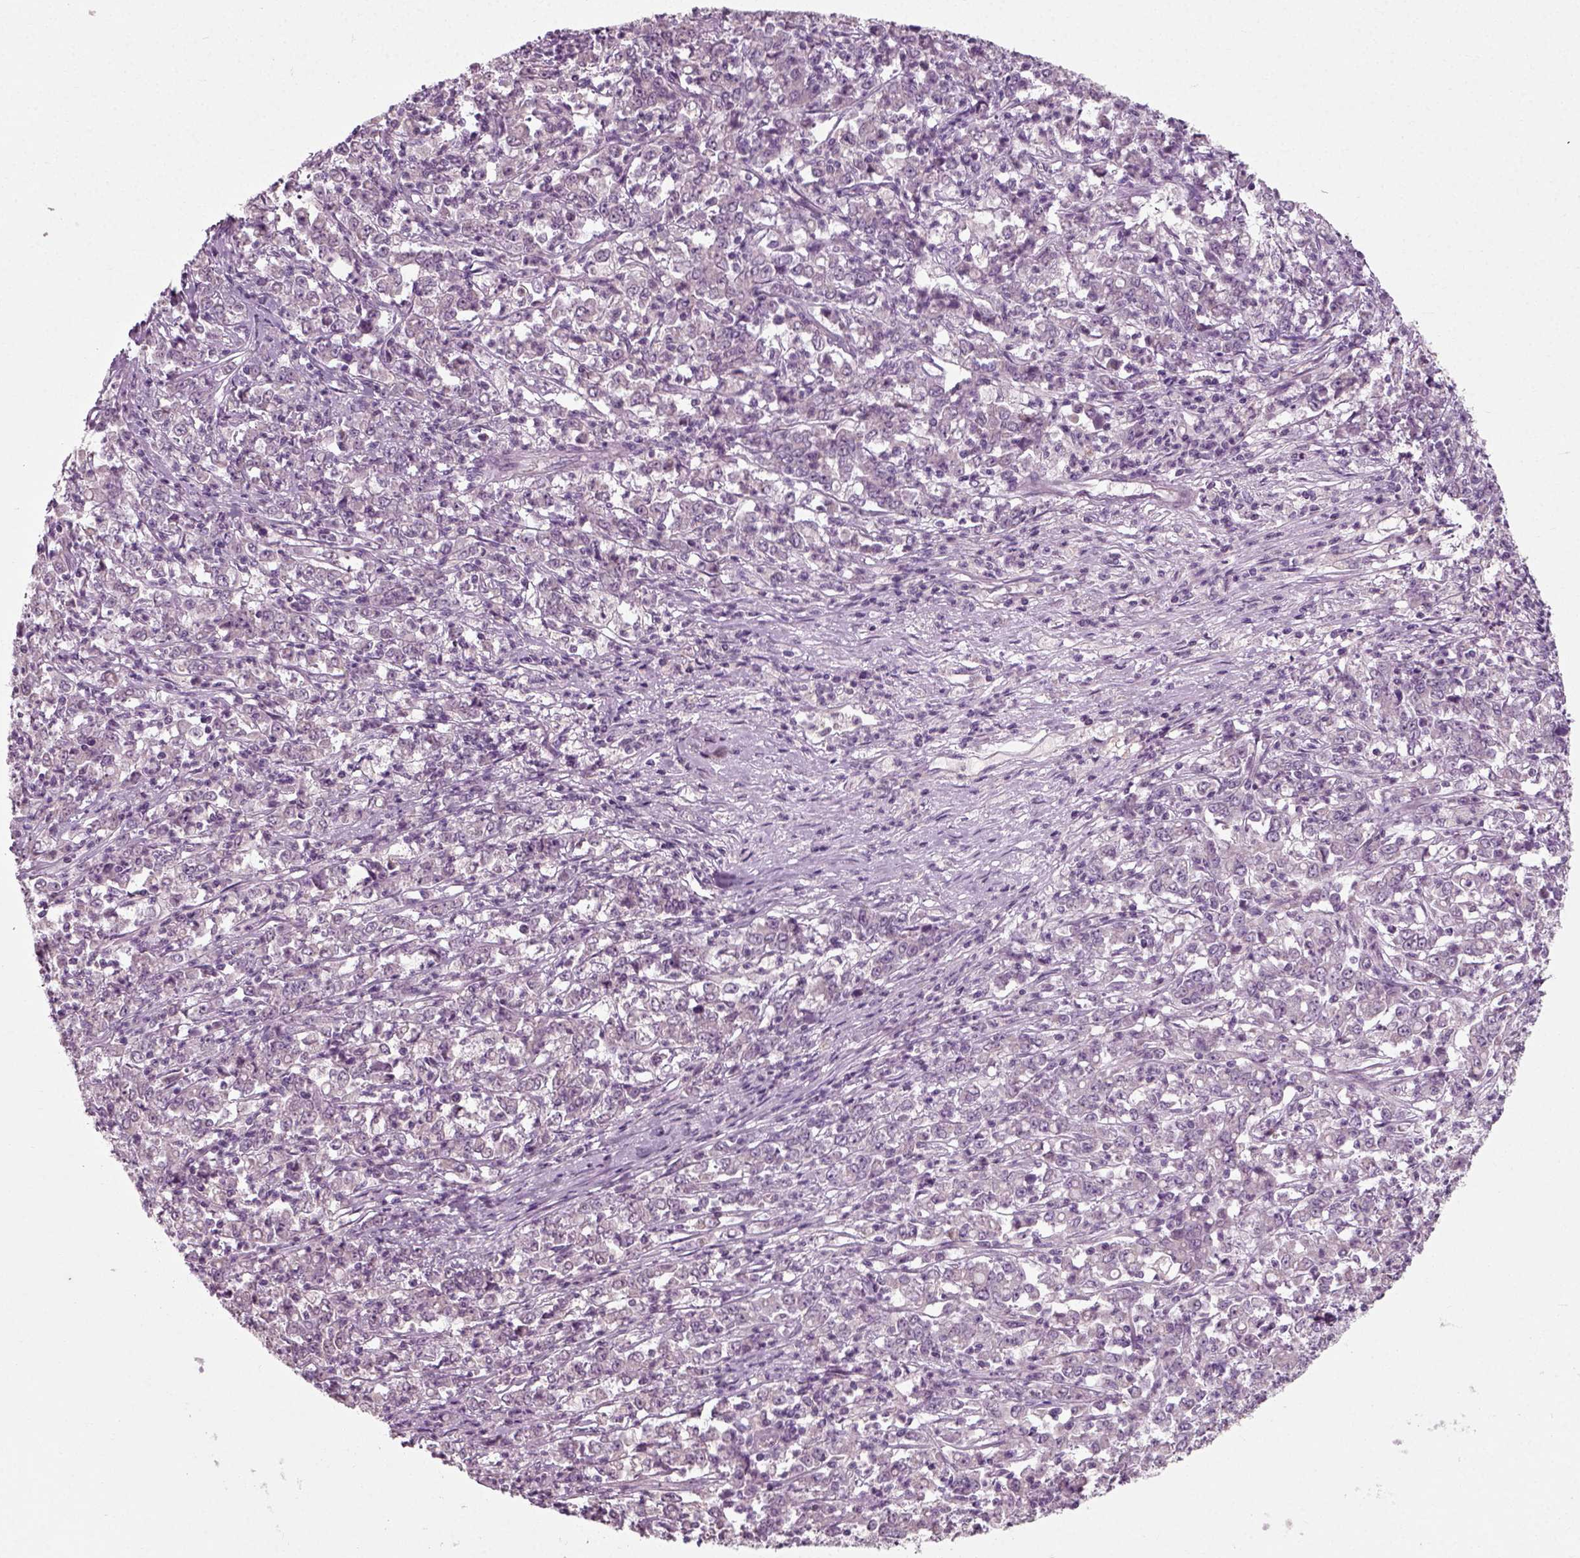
{"staining": {"intensity": "negative", "quantity": "none", "location": "none"}, "tissue": "stomach cancer", "cell_type": "Tumor cells", "image_type": "cancer", "snomed": [{"axis": "morphology", "description": "Adenocarcinoma, NOS"}, {"axis": "topography", "description": "Stomach, lower"}], "caption": "Photomicrograph shows no significant protein expression in tumor cells of stomach cancer.", "gene": "RND2", "patient": {"sex": "female", "age": 71}}